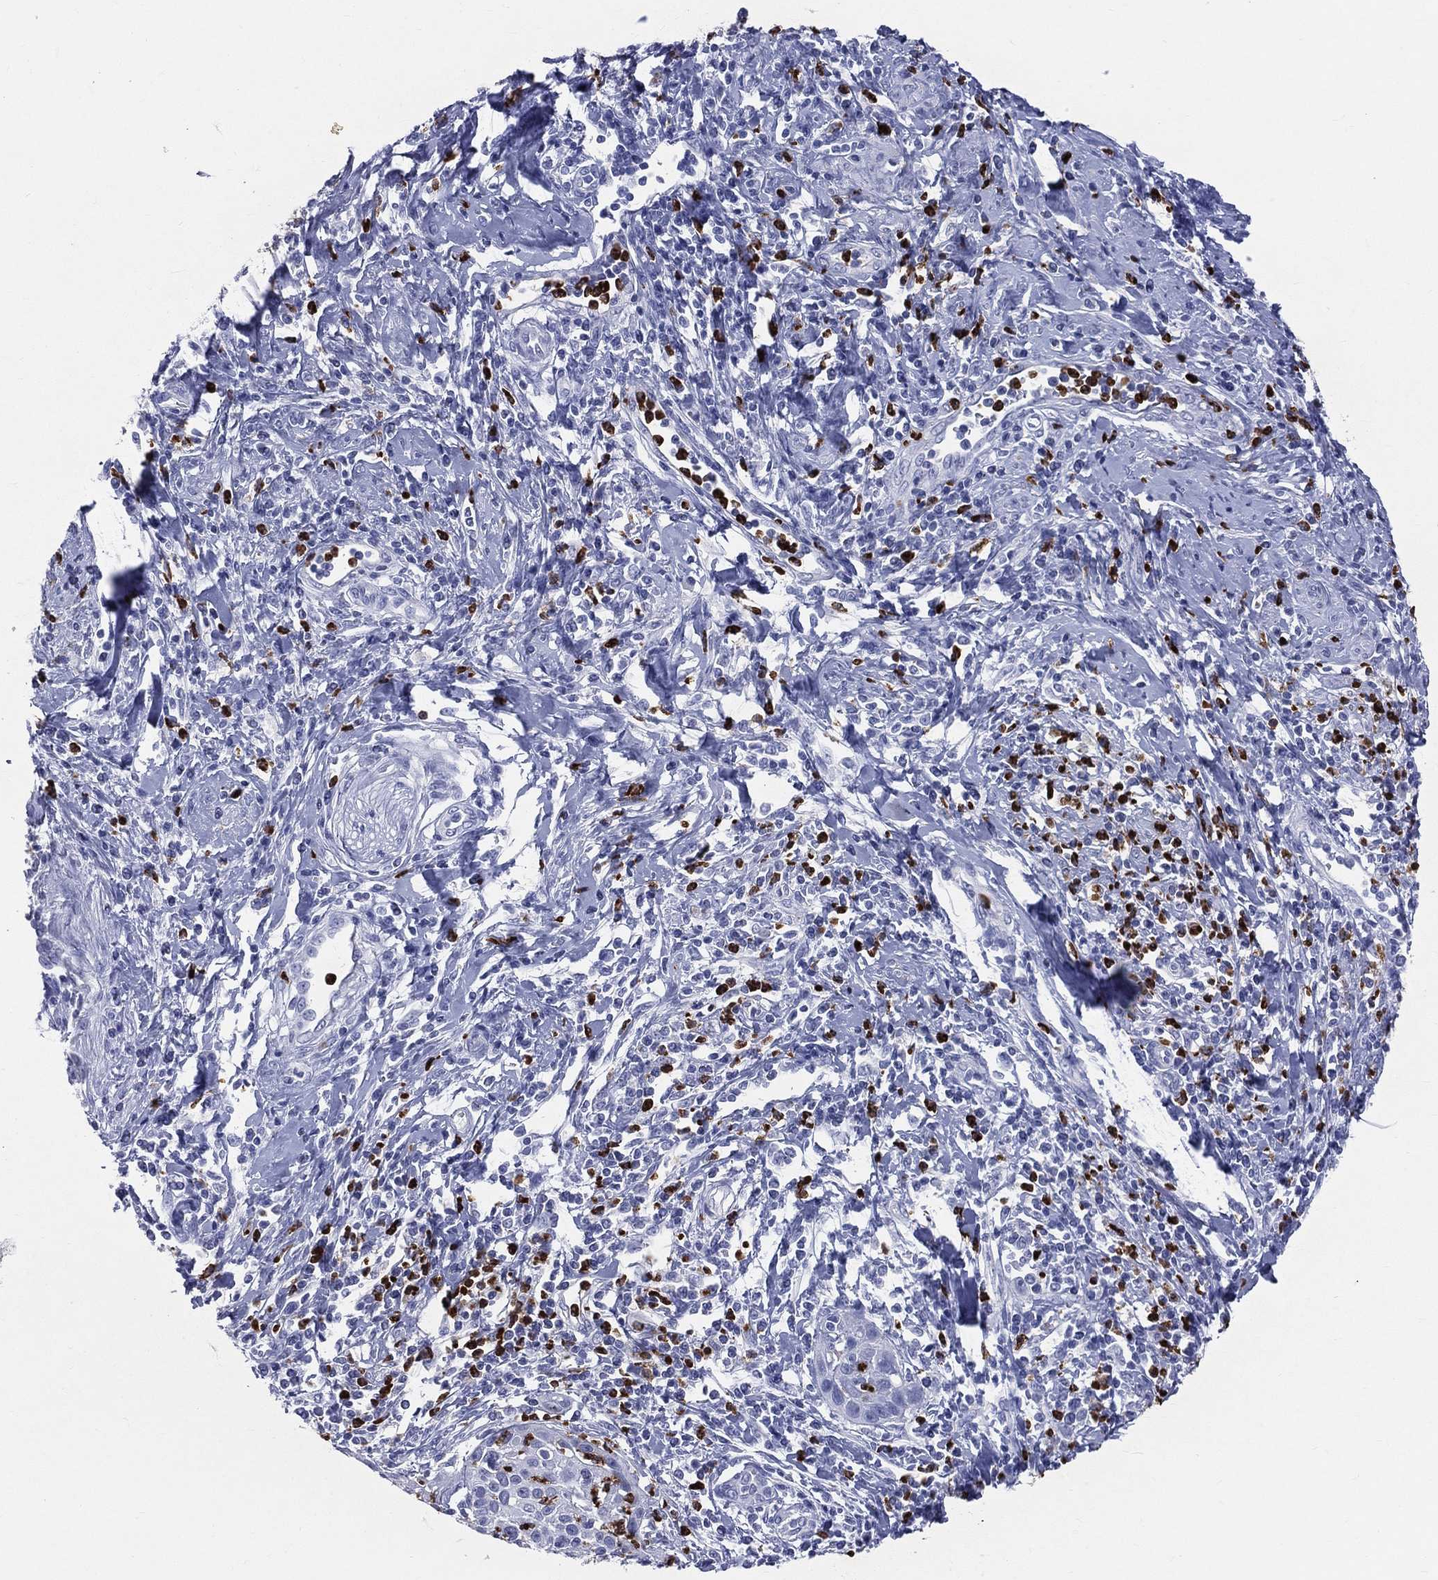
{"staining": {"intensity": "negative", "quantity": "none", "location": "none"}, "tissue": "cervical cancer", "cell_type": "Tumor cells", "image_type": "cancer", "snomed": [{"axis": "morphology", "description": "Squamous cell carcinoma, NOS"}, {"axis": "topography", "description": "Cervix"}], "caption": "A photomicrograph of human cervical cancer is negative for staining in tumor cells.", "gene": "PGLYRP1", "patient": {"sex": "female", "age": 26}}